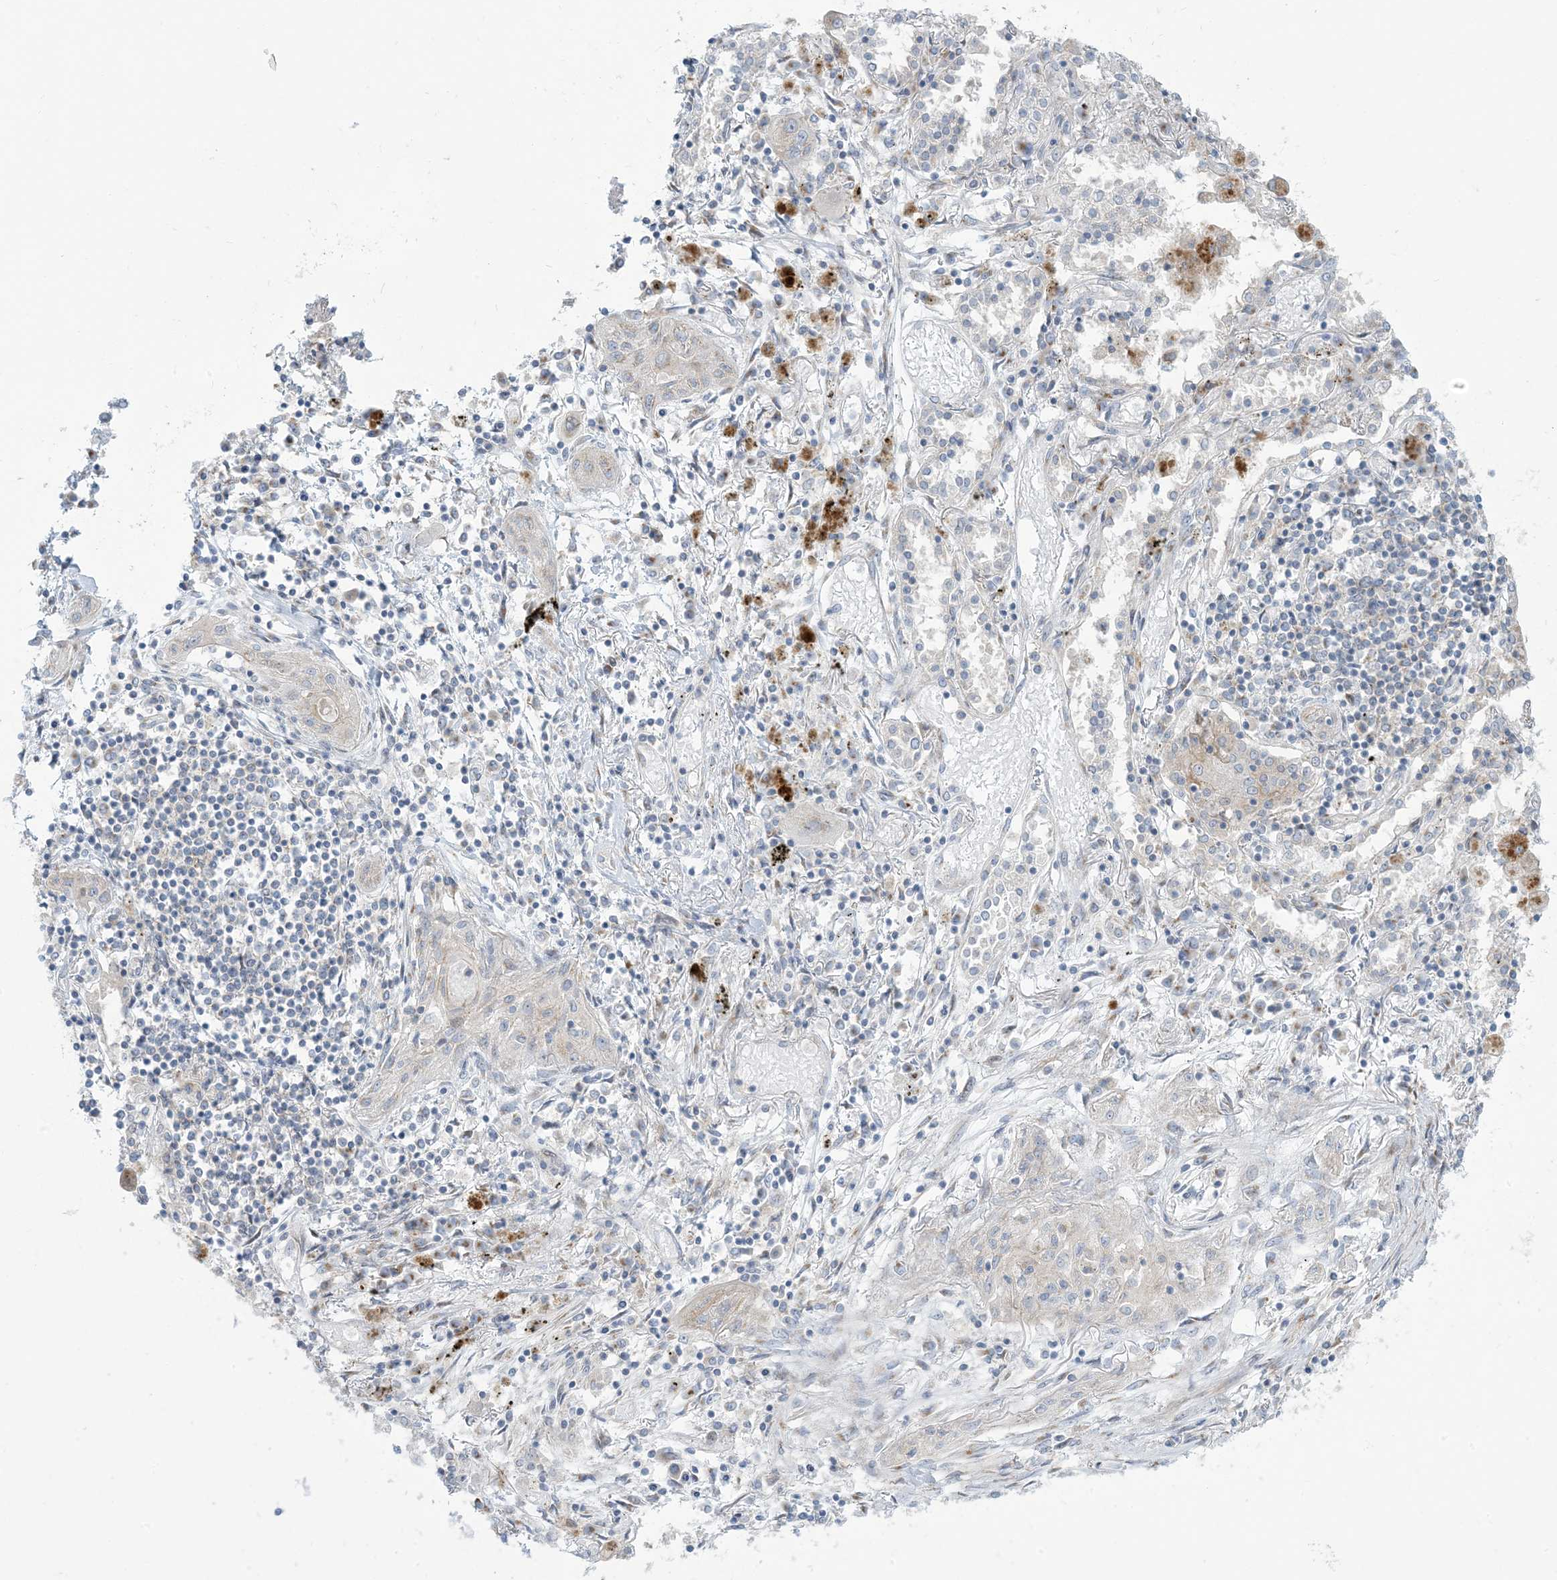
{"staining": {"intensity": "weak", "quantity": "<25%", "location": "cytoplasmic/membranous"}, "tissue": "lung cancer", "cell_type": "Tumor cells", "image_type": "cancer", "snomed": [{"axis": "morphology", "description": "Squamous cell carcinoma, NOS"}, {"axis": "topography", "description": "Lung"}], "caption": "Immunohistochemistry (IHC) micrograph of human squamous cell carcinoma (lung) stained for a protein (brown), which exhibits no staining in tumor cells. (Immunohistochemistry (IHC), brightfield microscopy, high magnification).", "gene": "AFTPH", "patient": {"sex": "female", "age": 47}}